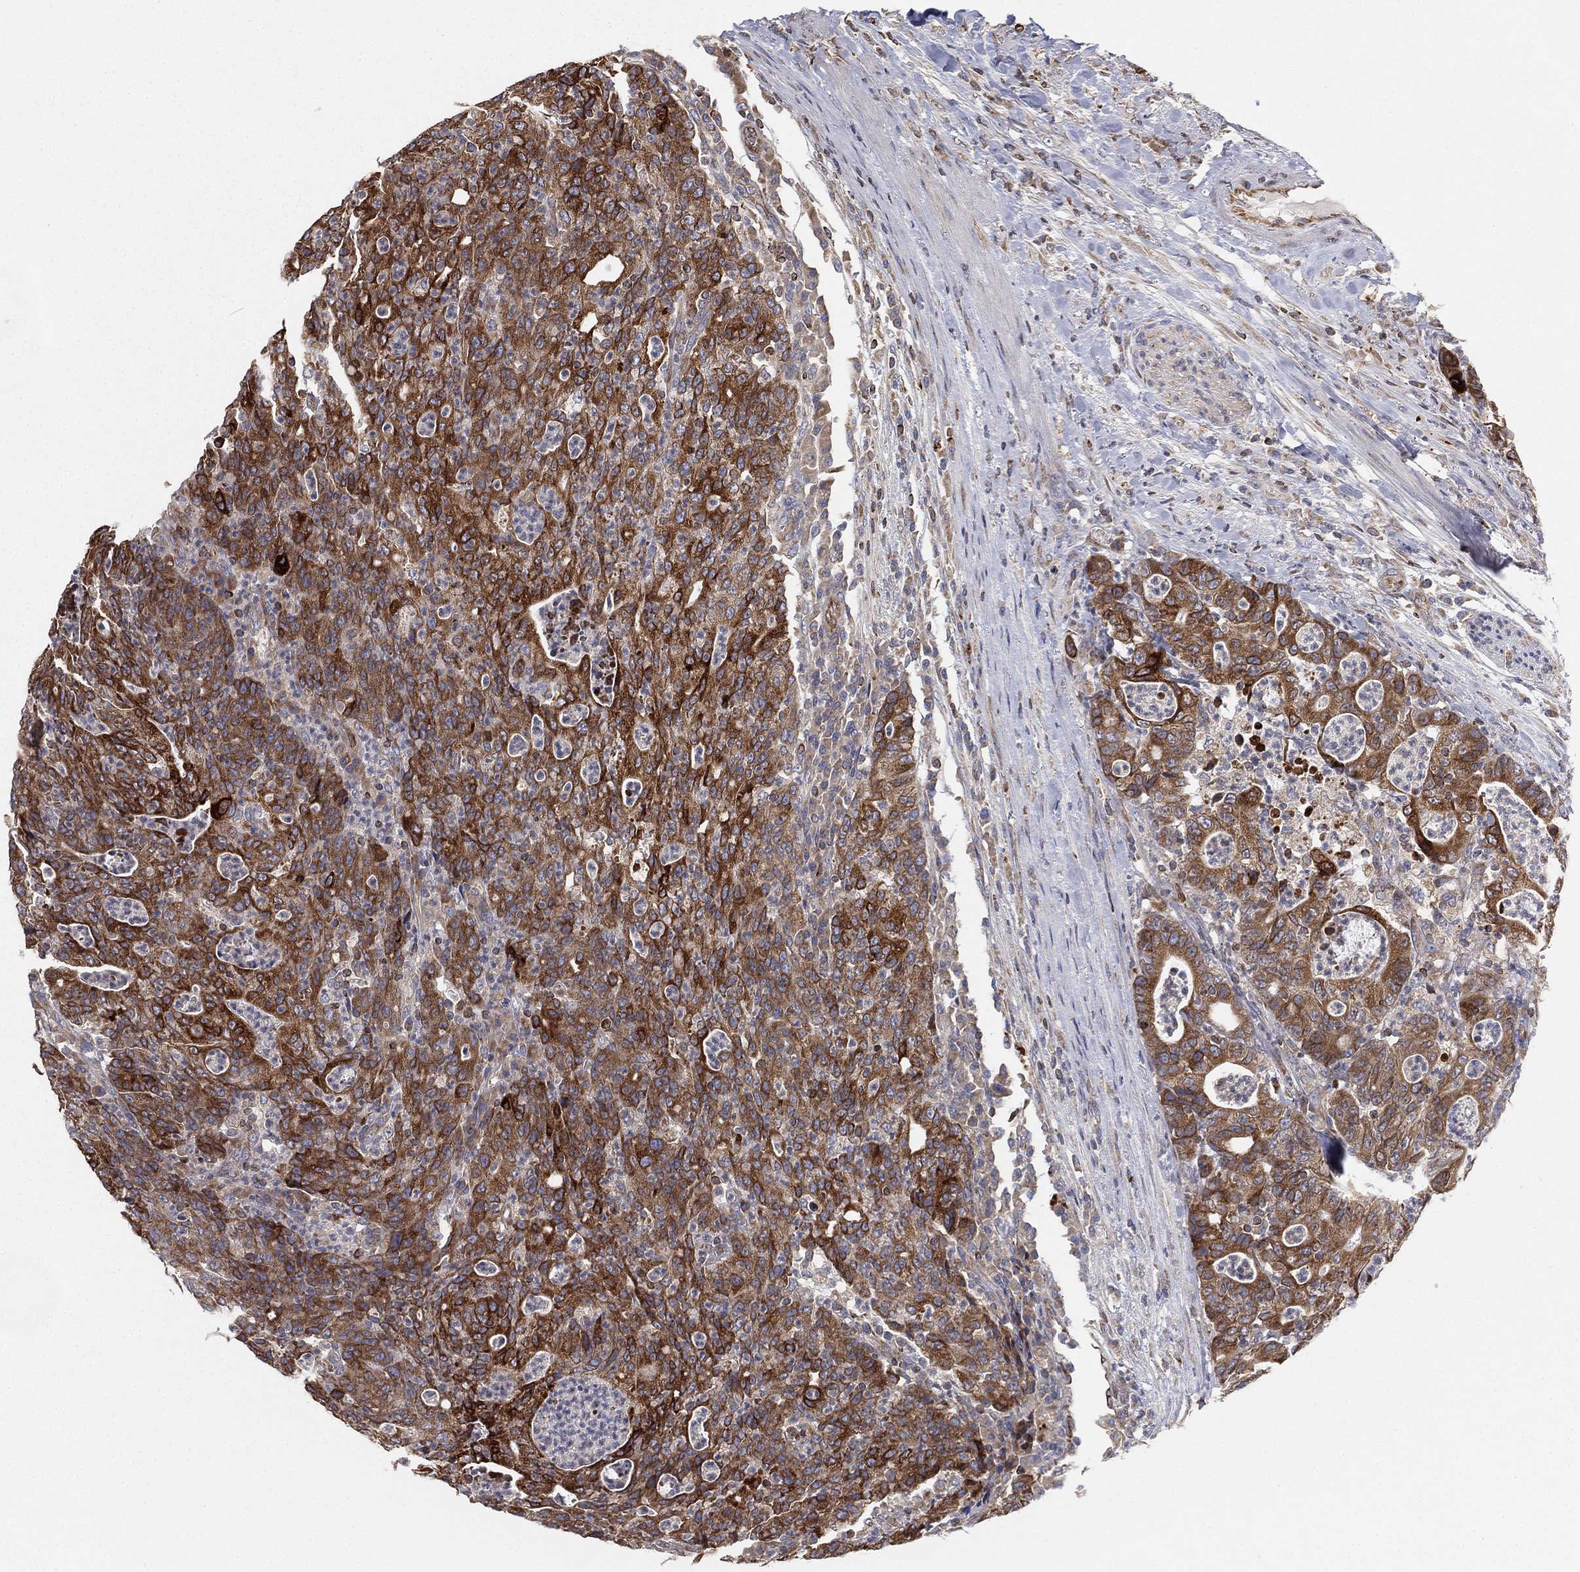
{"staining": {"intensity": "moderate", "quantity": ">75%", "location": "cytoplasmic/membranous"}, "tissue": "colorectal cancer", "cell_type": "Tumor cells", "image_type": "cancer", "snomed": [{"axis": "morphology", "description": "Adenocarcinoma, NOS"}, {"axis": "topography", "description": "Colon"}], "caption": "Immunohistochemistry (IHC) photomicrograph of adenocarcinoma (colorectal) stained for a protein (brown), which shows medium levels of moderate cytoplasmic/membranous positivity in approximately >75% of tumor cells.", "gene": "CYB5B", "patient": {"sex": "male", "age": 70}}